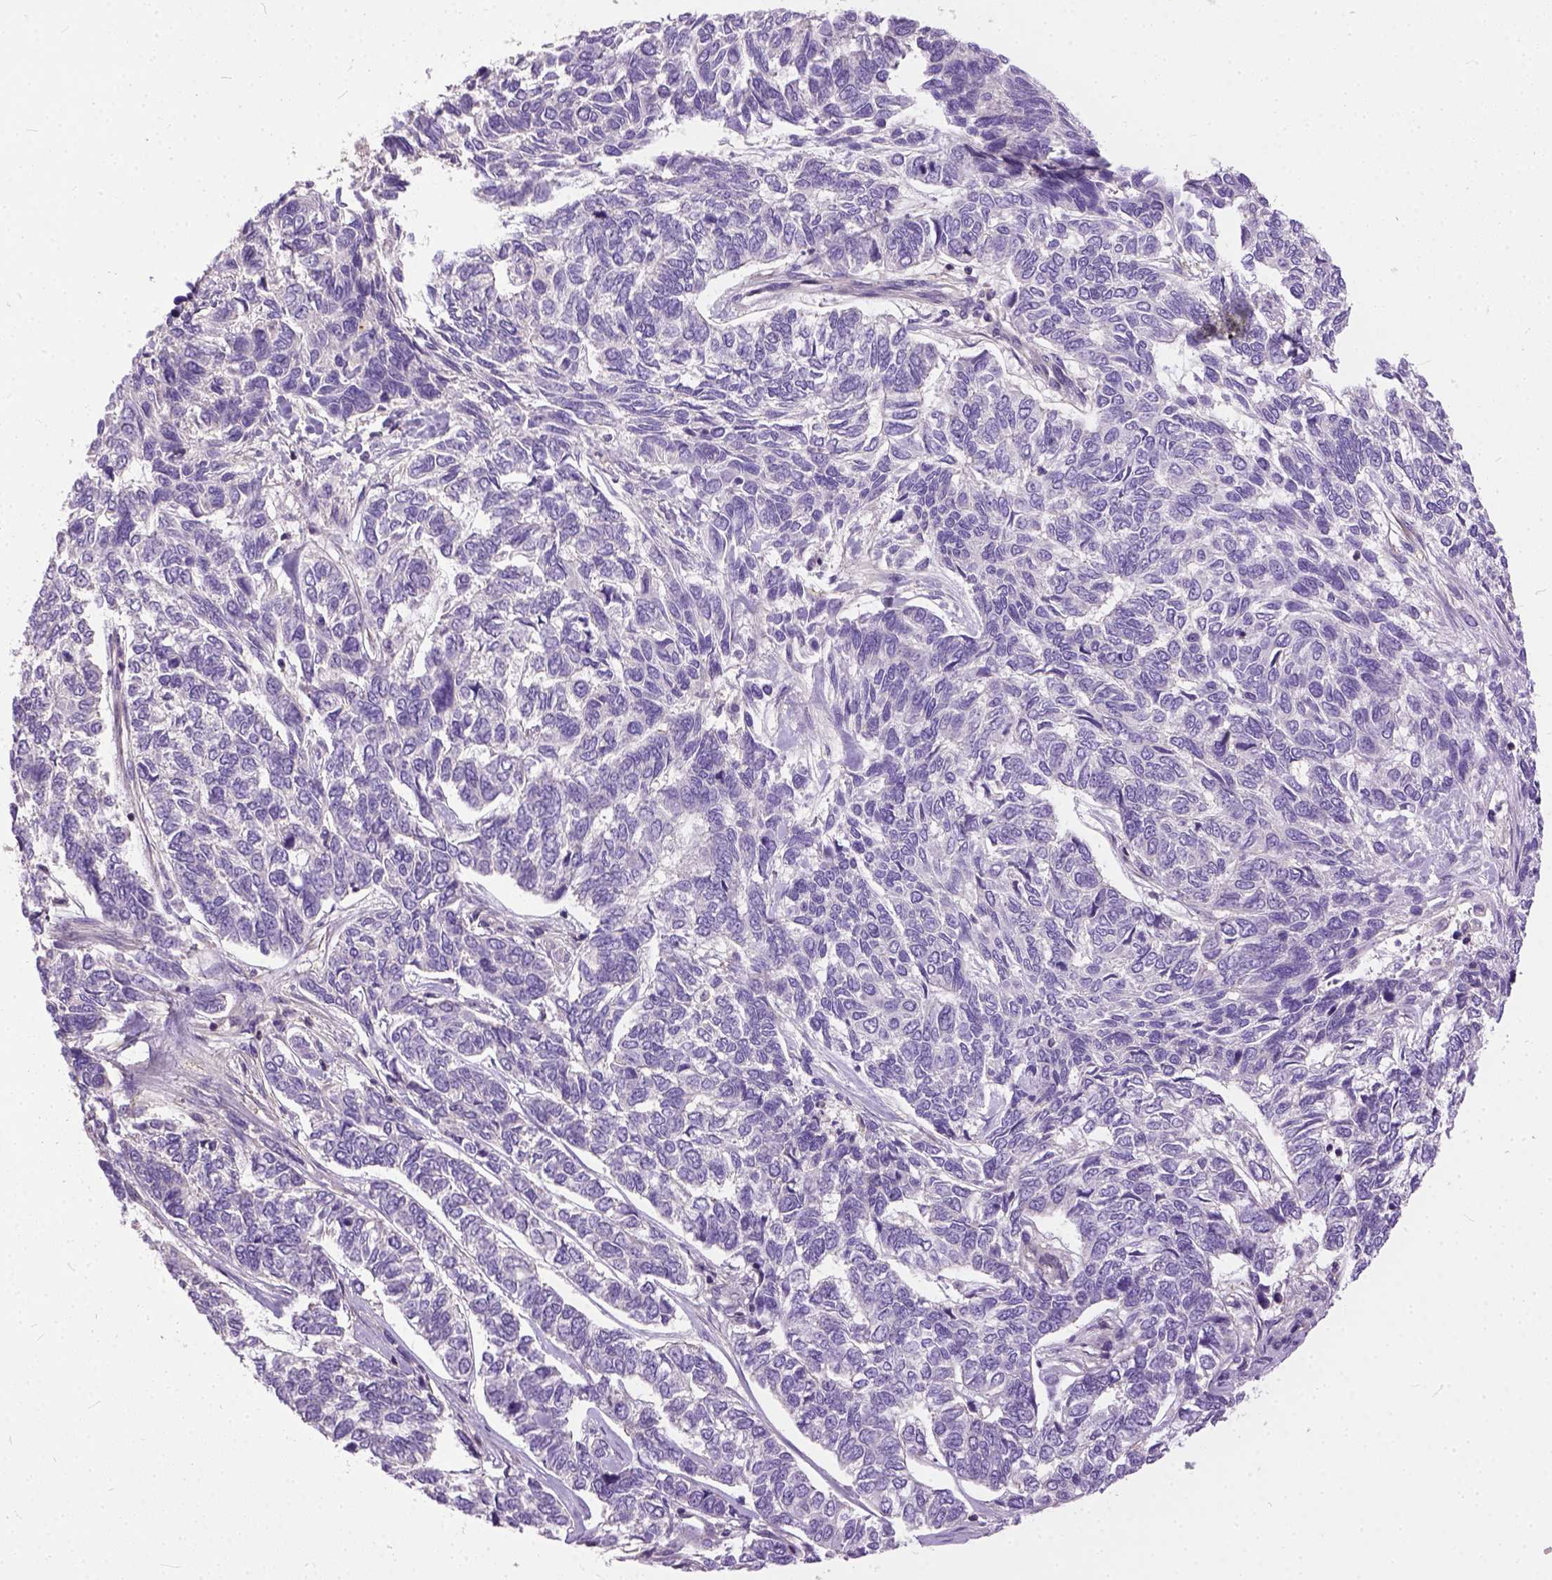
{"staining": {"intensity": "negative", "quantity": "none", "location": "none"}, "tissue": "skin cancer", "cell_type": "Tumor cells", "image_type": "cancer", "snomed": [{"axis": "morphology", "description": "Basal cell carcinoma"}, {"axis": "topography", "description": "Skin"}], "caption": "There is no significant expression in tumor cells of skin basal cell carcinoma.", "gene": "BANF2", "patient": {"sex": "female", "age": 65}}